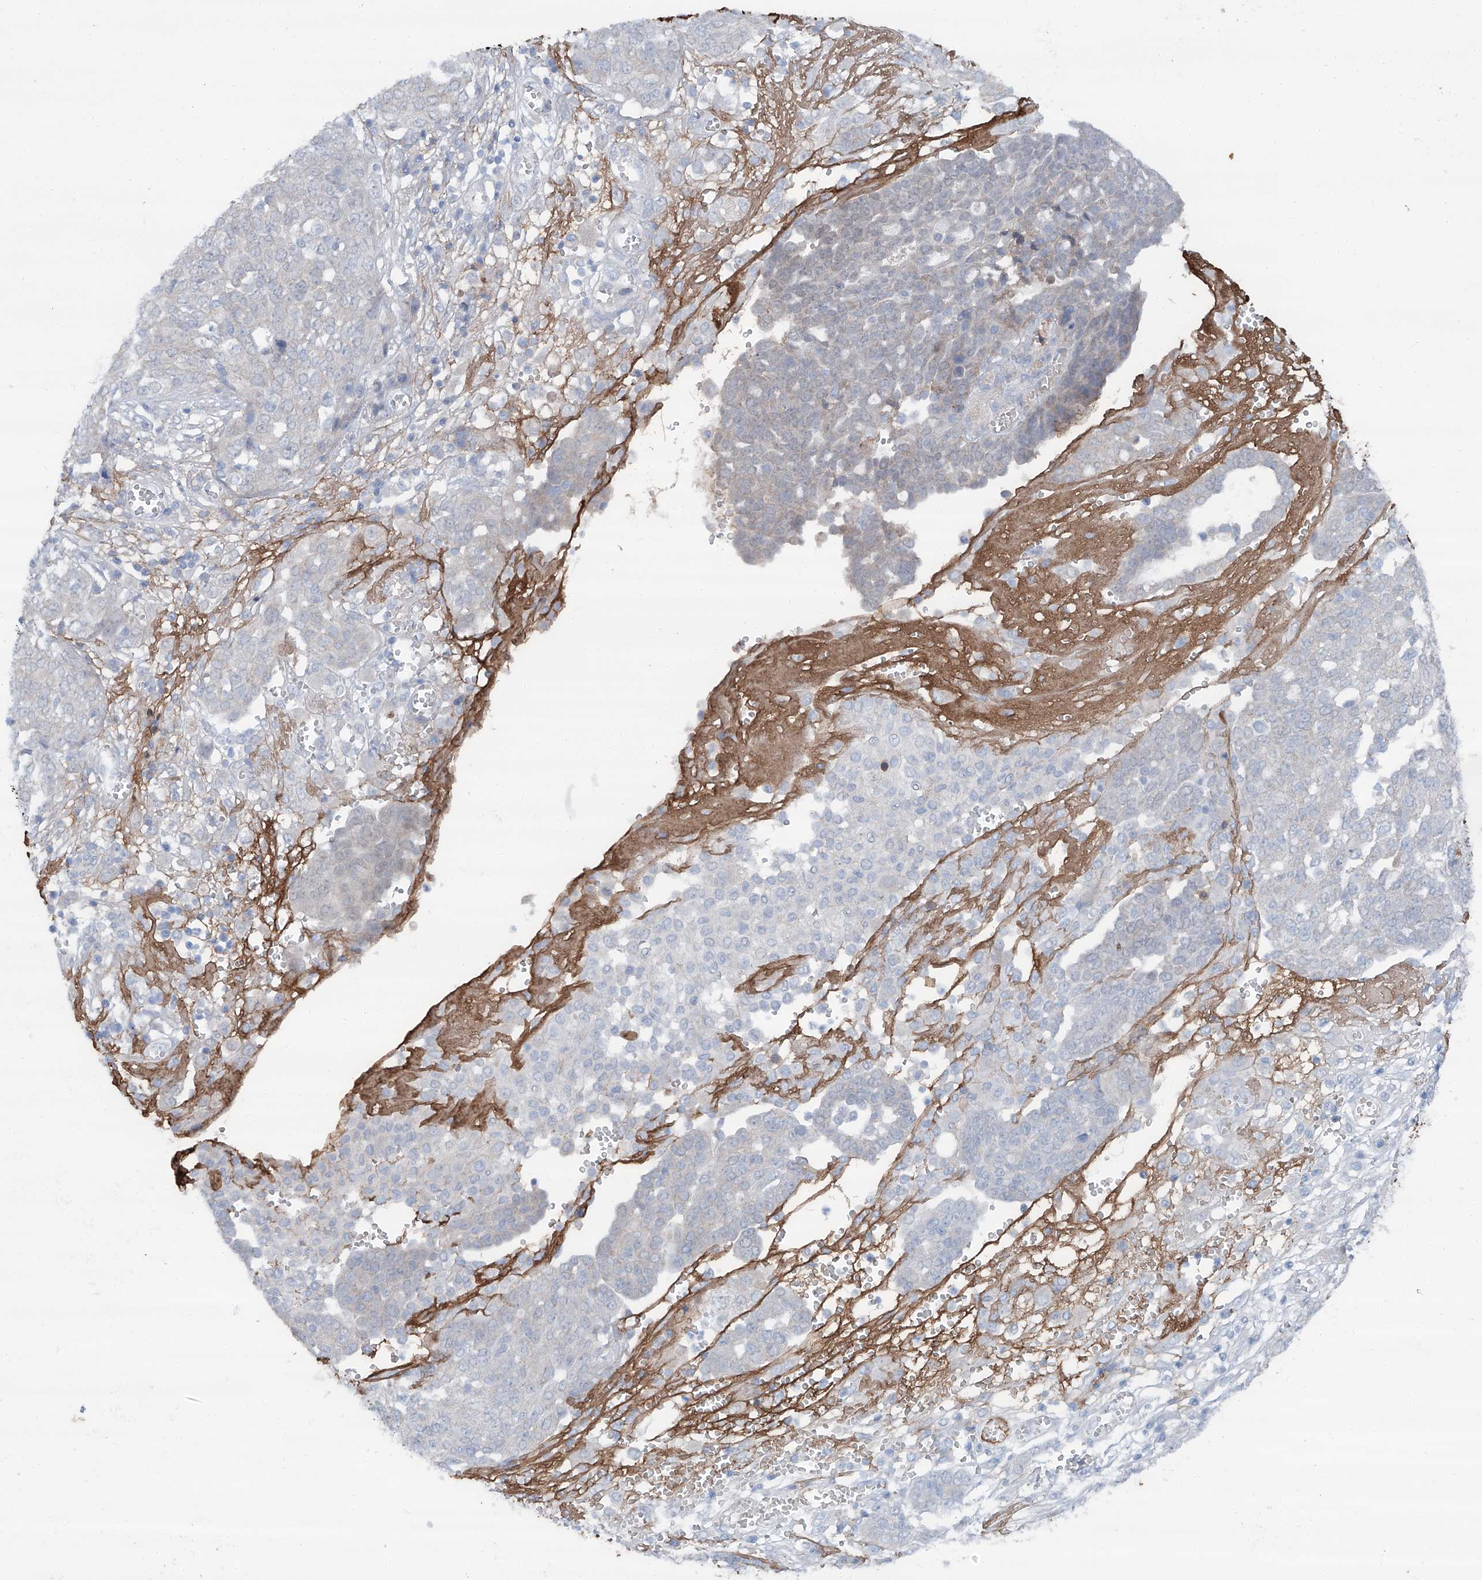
{"staining": {"intensity": "negative", "quantity": "none", "location": "none"}, "tissue": "ovarian cancer", "cell_type": "Tumor cells", "image_type": "cancer", "snomed": [{"axis": "morphology", "description": "Cystadenocarcinoma, serous, NOS"}, {"axis": "topography", "description": "Soft tissue"}, {"axis": "topography", "description": "Ovary"}], "caption": "This is an IHC histopathology image of human ovarian serous cystadenocarcinoma. There is no expression in tumor cells.", "gene": "SIX4", "patient": {"sex": "female", "age": 57}}